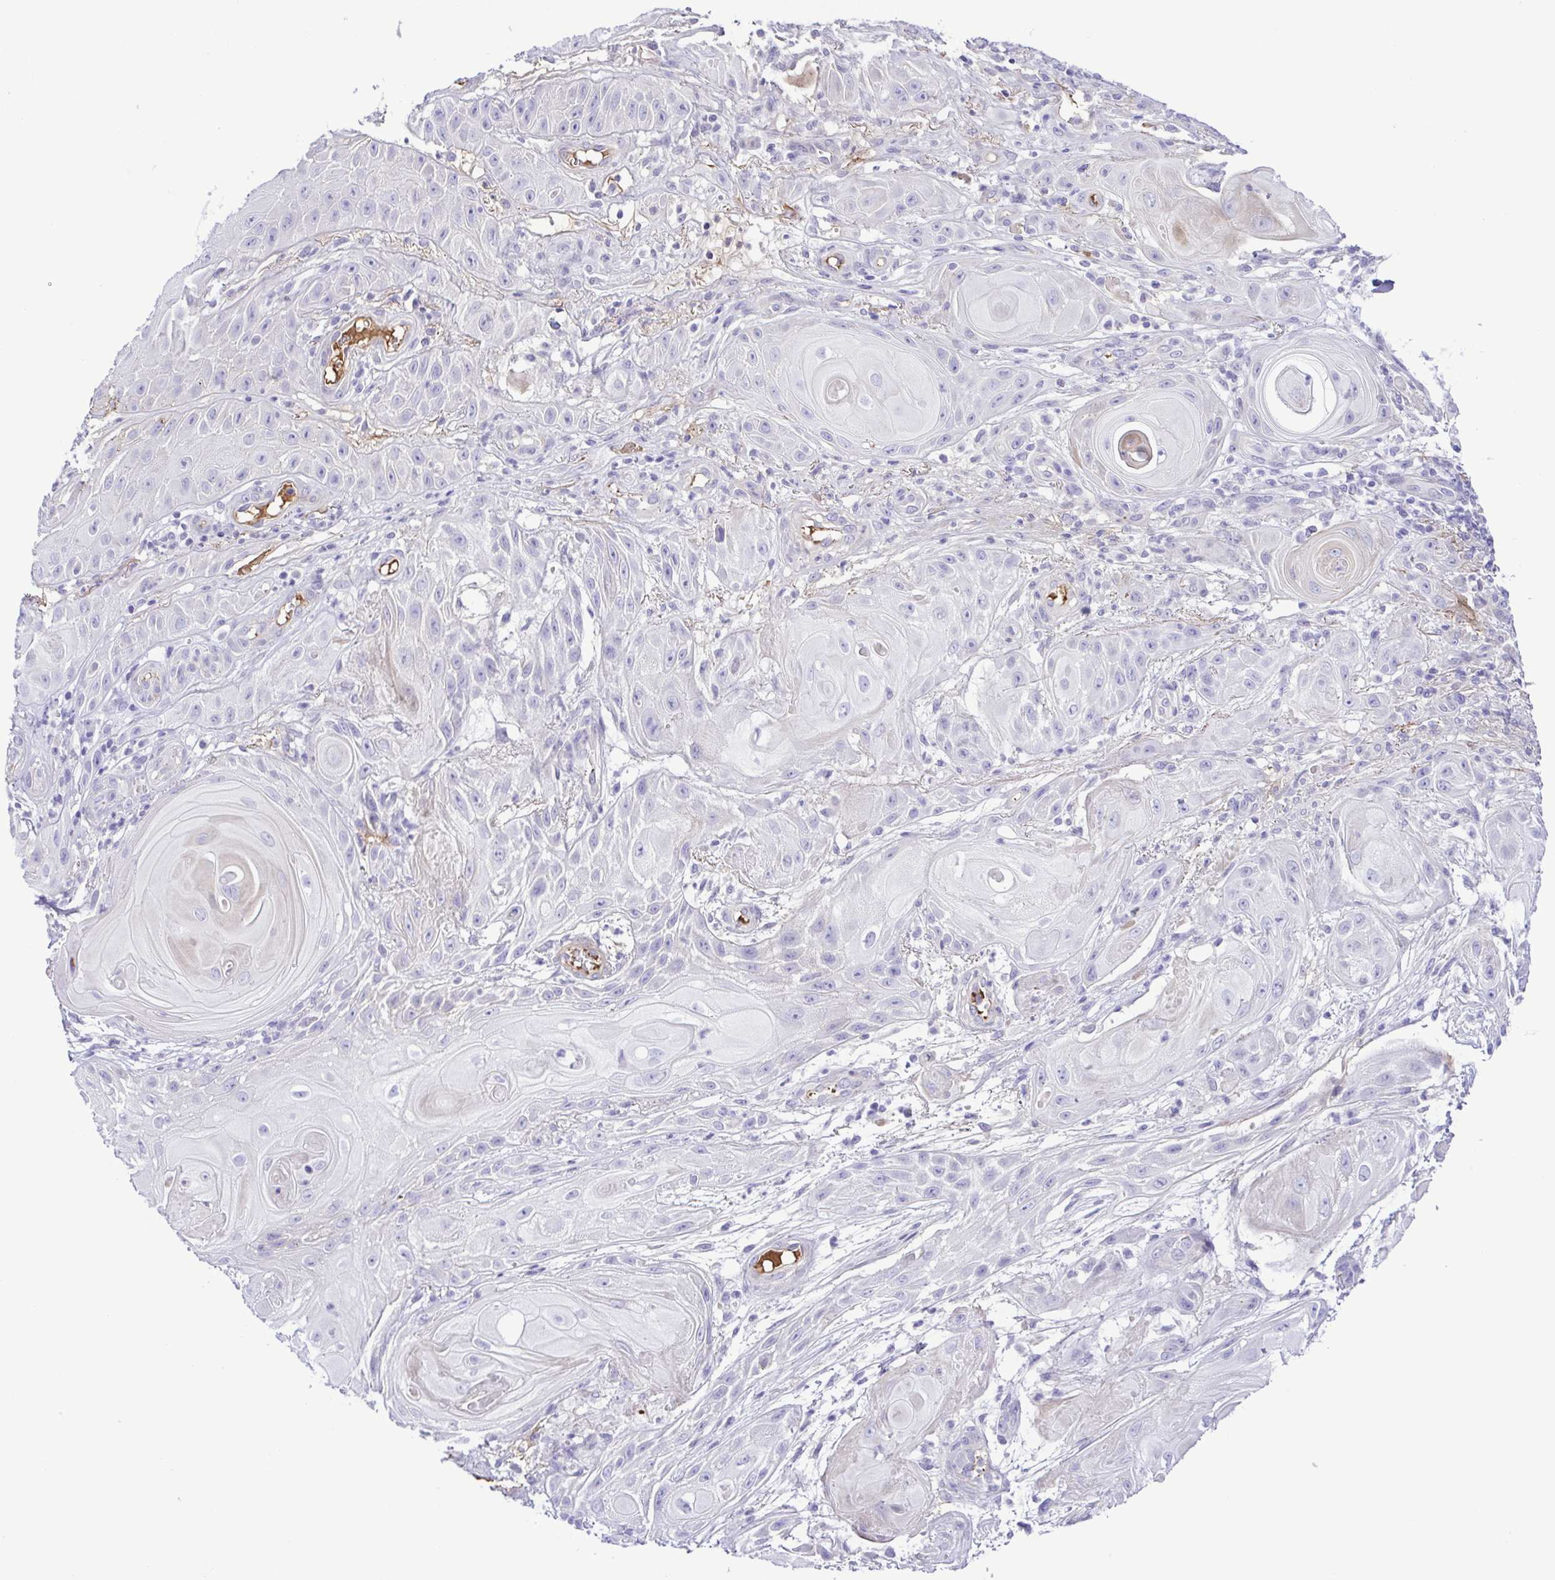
{"staining": {"intensity": "negative", "quantity": "none", "location": "none"}, "tissue": "skin cancer", "cell_type": "Tumor cells", "image_type": "cancer", "snomed": [{"axis": "morphology", "description": "Squamous cell carcinoma, NOS"}, {"axis": "topography", "description": "Skin"}], "caption": "The immunohistochemistry image has no significant staining in tumor cells of skin cancer tissue.", "gene": "GABBR2", "patient": {"sex": "male", "age": 62}}